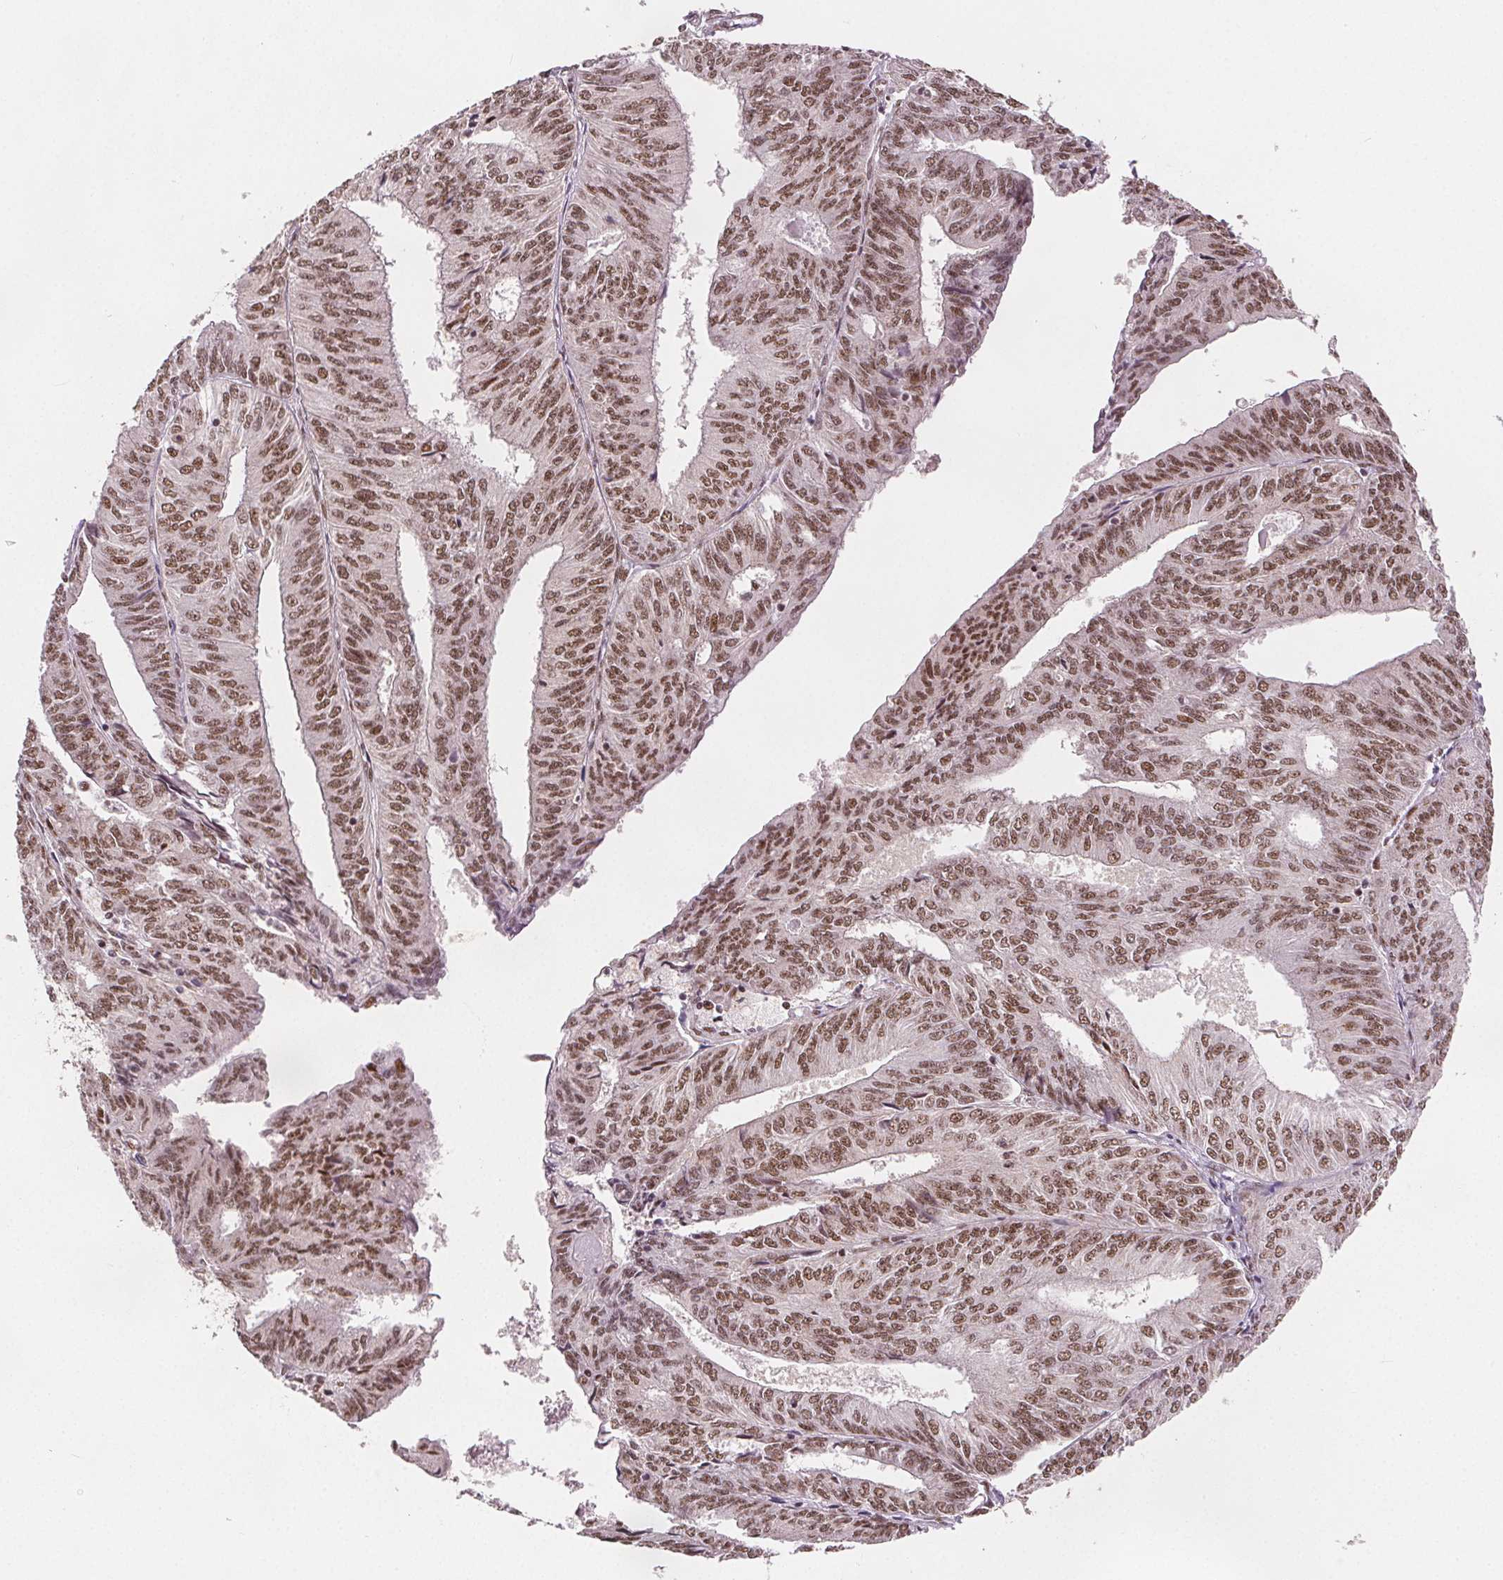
{"staining": {"intensity": "moderate", "quantity": ">75%", "location": "nuclear"}, "tissue": "endometrial cancer", "cell_type": "Tumor cells", "image_type": "cancer", "snomed": [{"axis": "morphology", "description": "Adenocarcinoma, NOS"}, {"axis": "topography", "description": "Endometrium"}], "caption": "Protein staining reveals moderate nuclear expression in approximately >75% of tumor cells in endometrial cancer. (brown staining indicates protein expression, while blue staining denotes nuclei).", "gene": "ZNF703", "patient": {"sex": "female", "age": 58}}